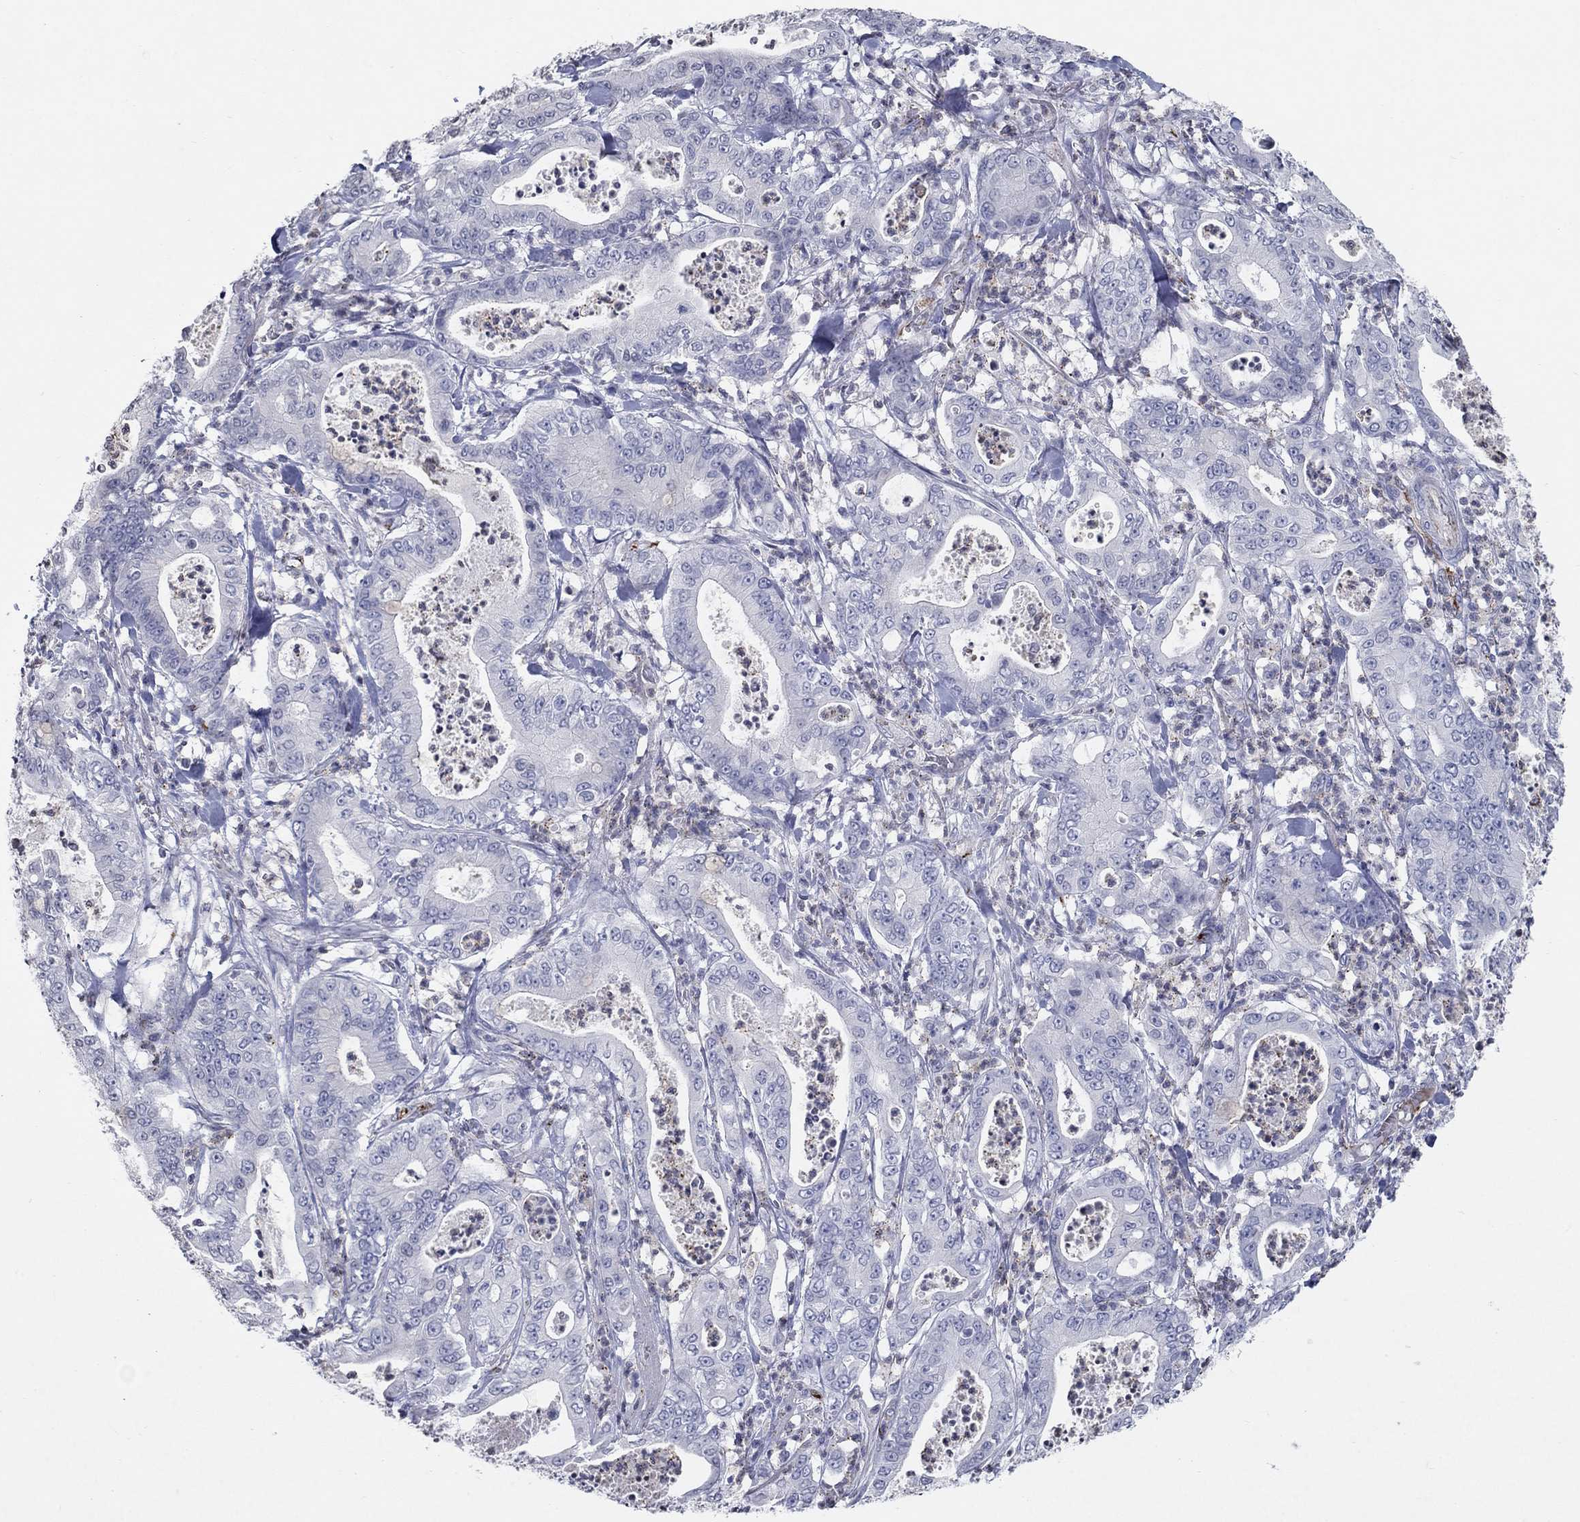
{"staining": {"intensity": "negative", "quantity": "none", "location": "none"}, "tissue": "pancreatic cancer", "cell_type": "Tumor cells", "image_type": "cancer", "snomed": [{"axis": "morphology", "description": "Adenocarcinoma, NOS"}, {"axis": "topography", "description": "Pancreas"}], "caption": "Image shows no significant protein staining in tumor cells of pancreatic cancer (adenocarcinoma).", "gene": "TINAG", "patient": {"sex": "male", "age": 71}}